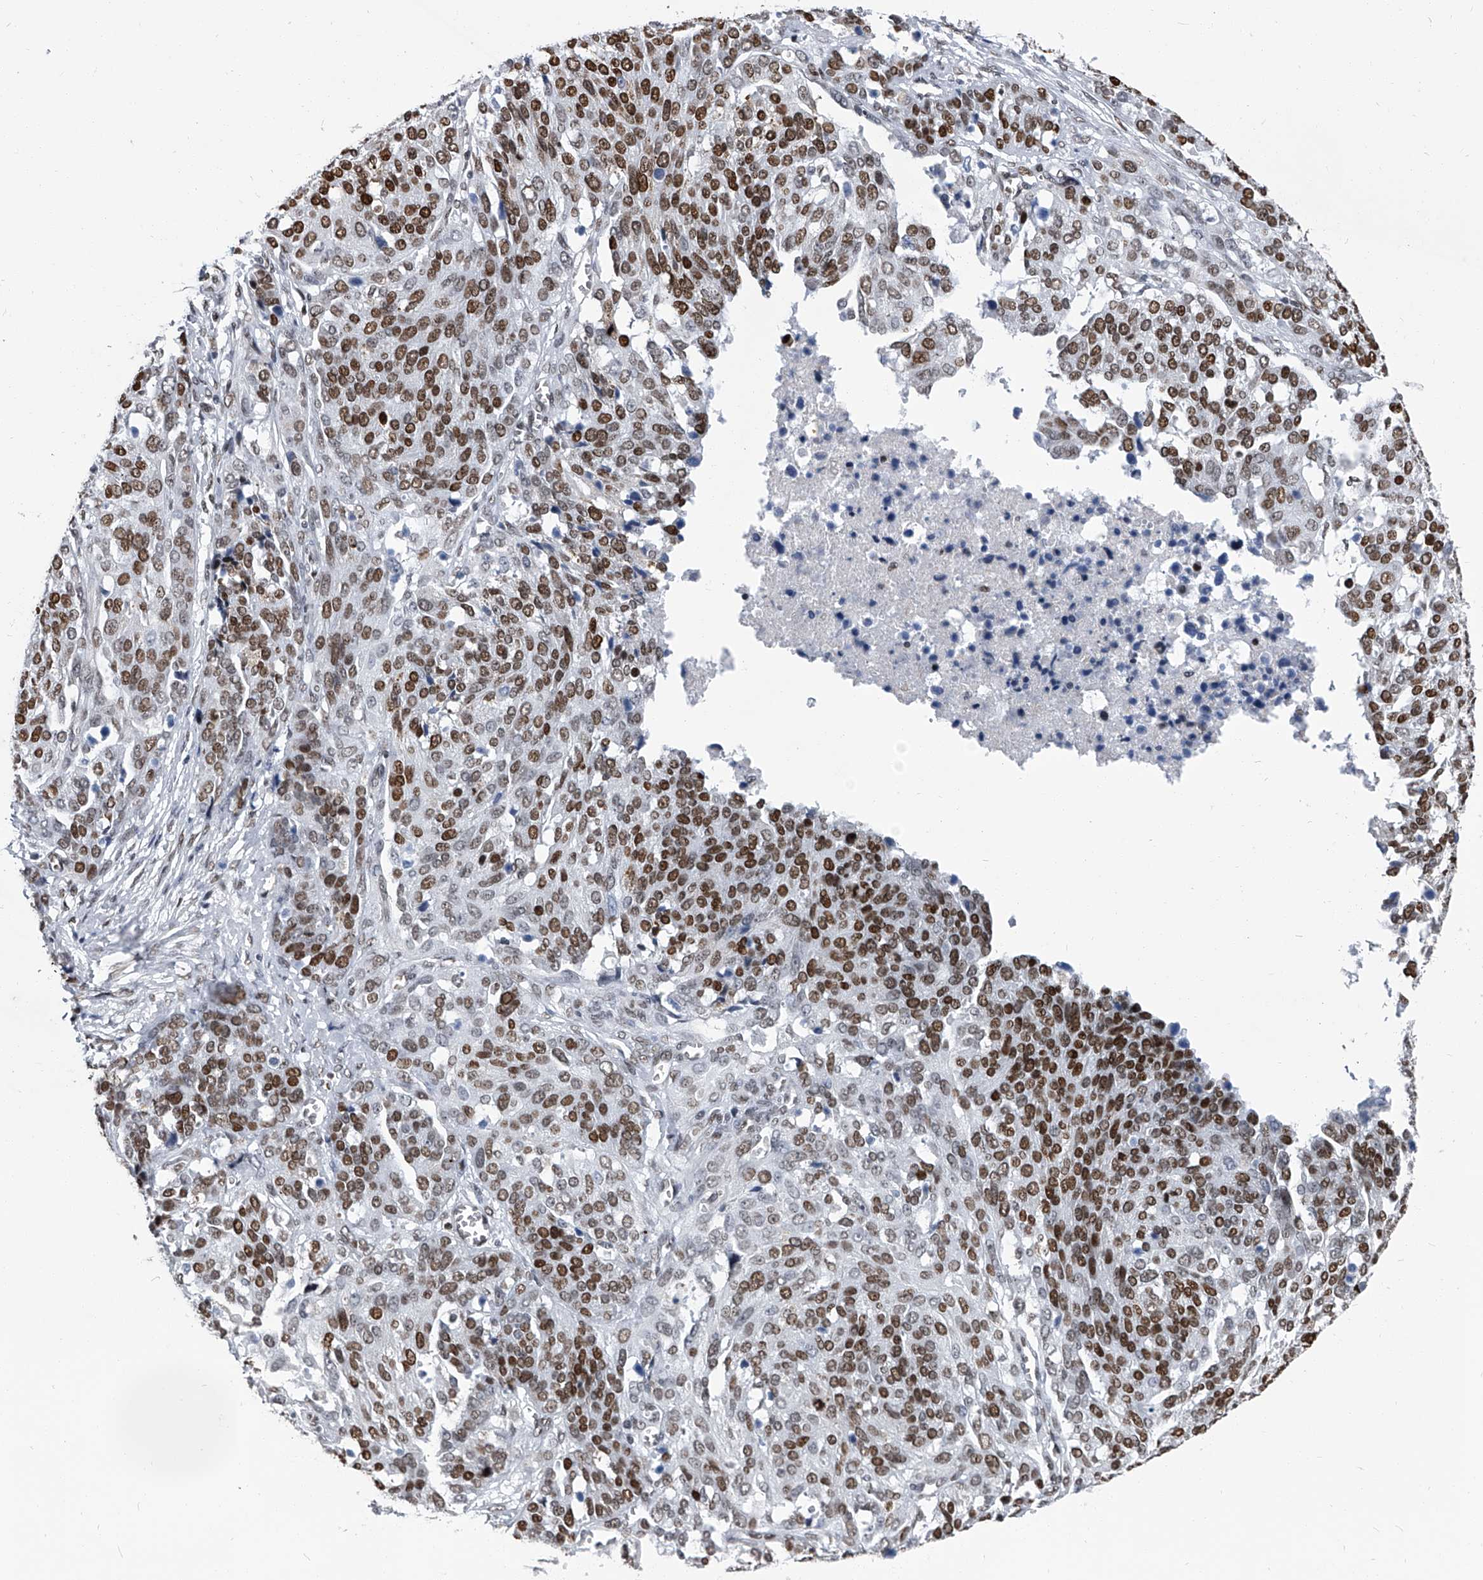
{"staining": {"intensity": "moderate", "quantity": ">75%", "location": "nuclear"}, "tissue": "ovarian cancer", "cell_type": "Tumor cells", "image_type": "cancer", "snomed": [{"axis": "morphology", "description": "Cystadenocarcinoma, serous, NOS"}, {"axis": "topography", "description": "Ovary"}], "caption": "Protein staining of ovarian cancer tissue demonstrates moderate nuclear expression in approximately >75% of tumor cells. The protein of interest is shown in brown color, while the nuclei are stained blue.", "gene": "SIM2", "patient": {"sex": "female", "age": 44}}